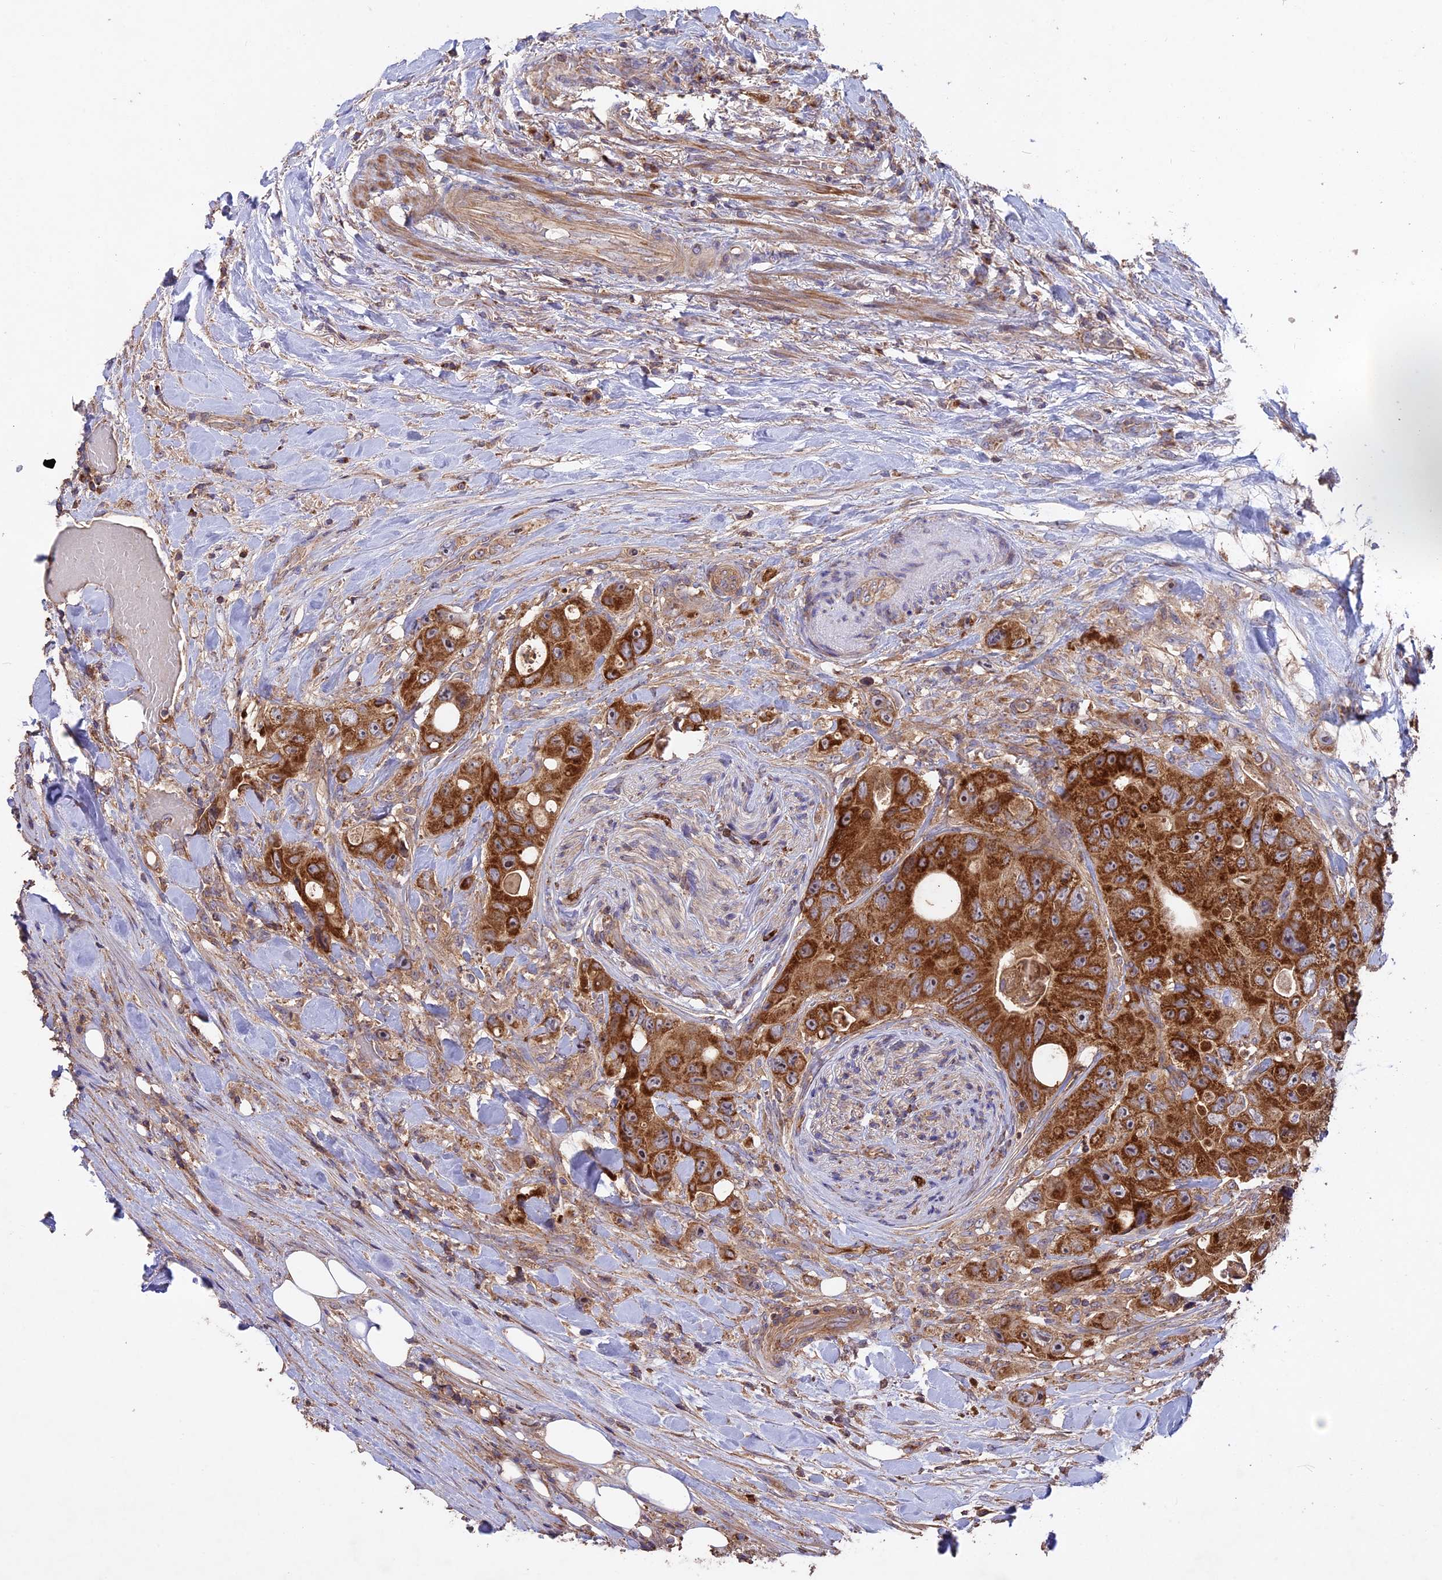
{"staining": {"intensity": "strong", "quantity": ">75%", "location": "cytoplasmic/membranous"}, "tissue": "colorectal cancer", "cell_type": "Tumor cells", "image_type": "cancer", "snomed": [{"axis": "morphology", "description": "Adenocarcinoma, NOS"}, {"axis": "topography", "description": "Colon"}], "caption": "The immunohistochemical stain highlights strong cytoplasmic/membranous staining in tumor cells of colorectal cancer tissue.", "gene": "NUDT8", "patient": {"sex": "female", "age": 46}}